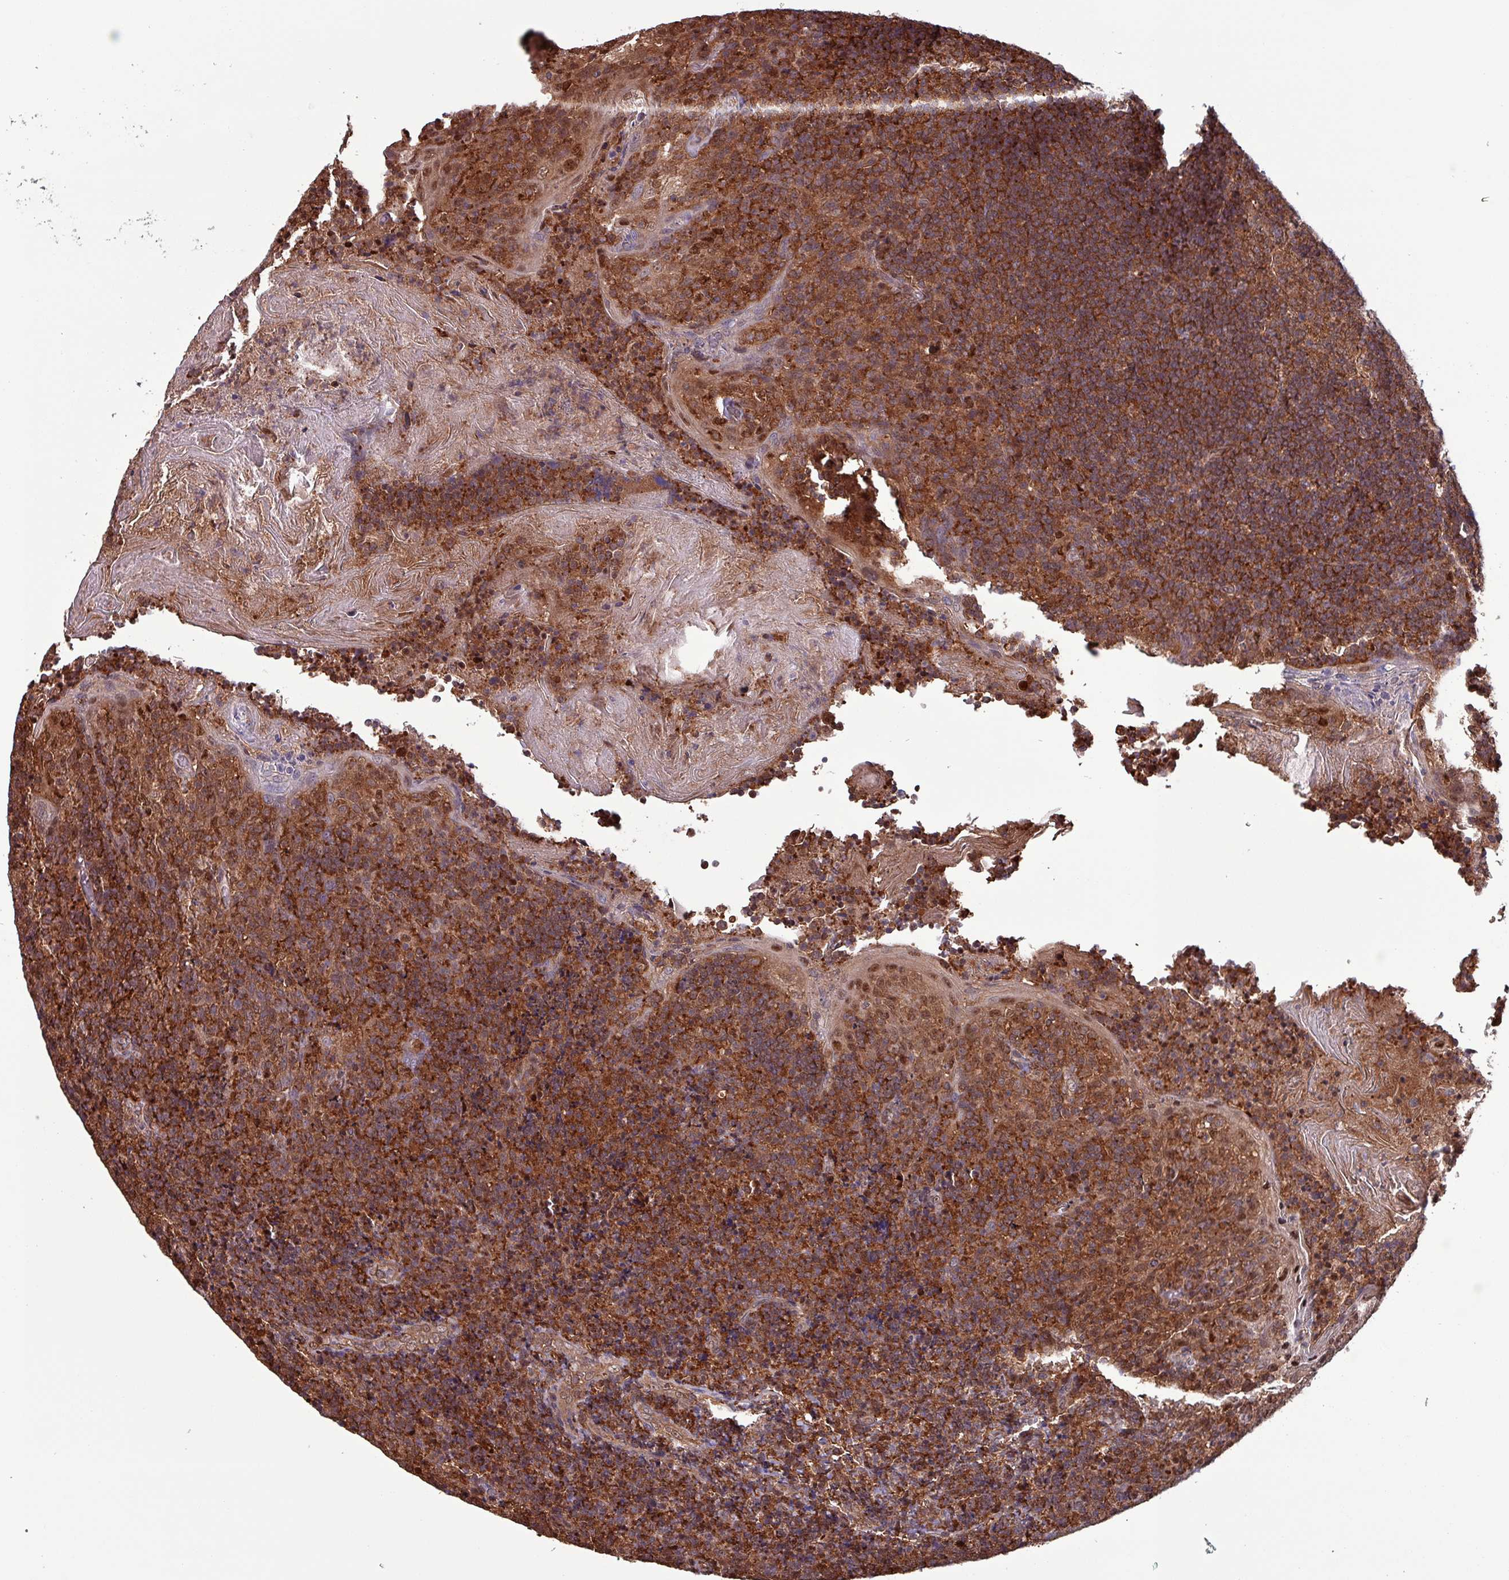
{"staining": {"intensity": "moderate", "quantity": ">75%", "location": "cytoplasmic/membranous,nuclear"}, "tissue": "tonsil", "cell_type": "Germinal center cells", "image_type": "normal", "snomed": [{"axis": "morphology", "description": "Normal tissue, NOS"}, {"axis": "topography", "description": "Tonsil"}], "caption": "Immunohistochemistry (IHC) photomicrograph of normal tonsil stained for a protein (brown), which shows medium levels of moderate cytoplasmic/membranous,nuclear expression in about >75% of germinal center cells.", "gene": "PSMB8", "patient": {"sex": "female", "age": 10}}